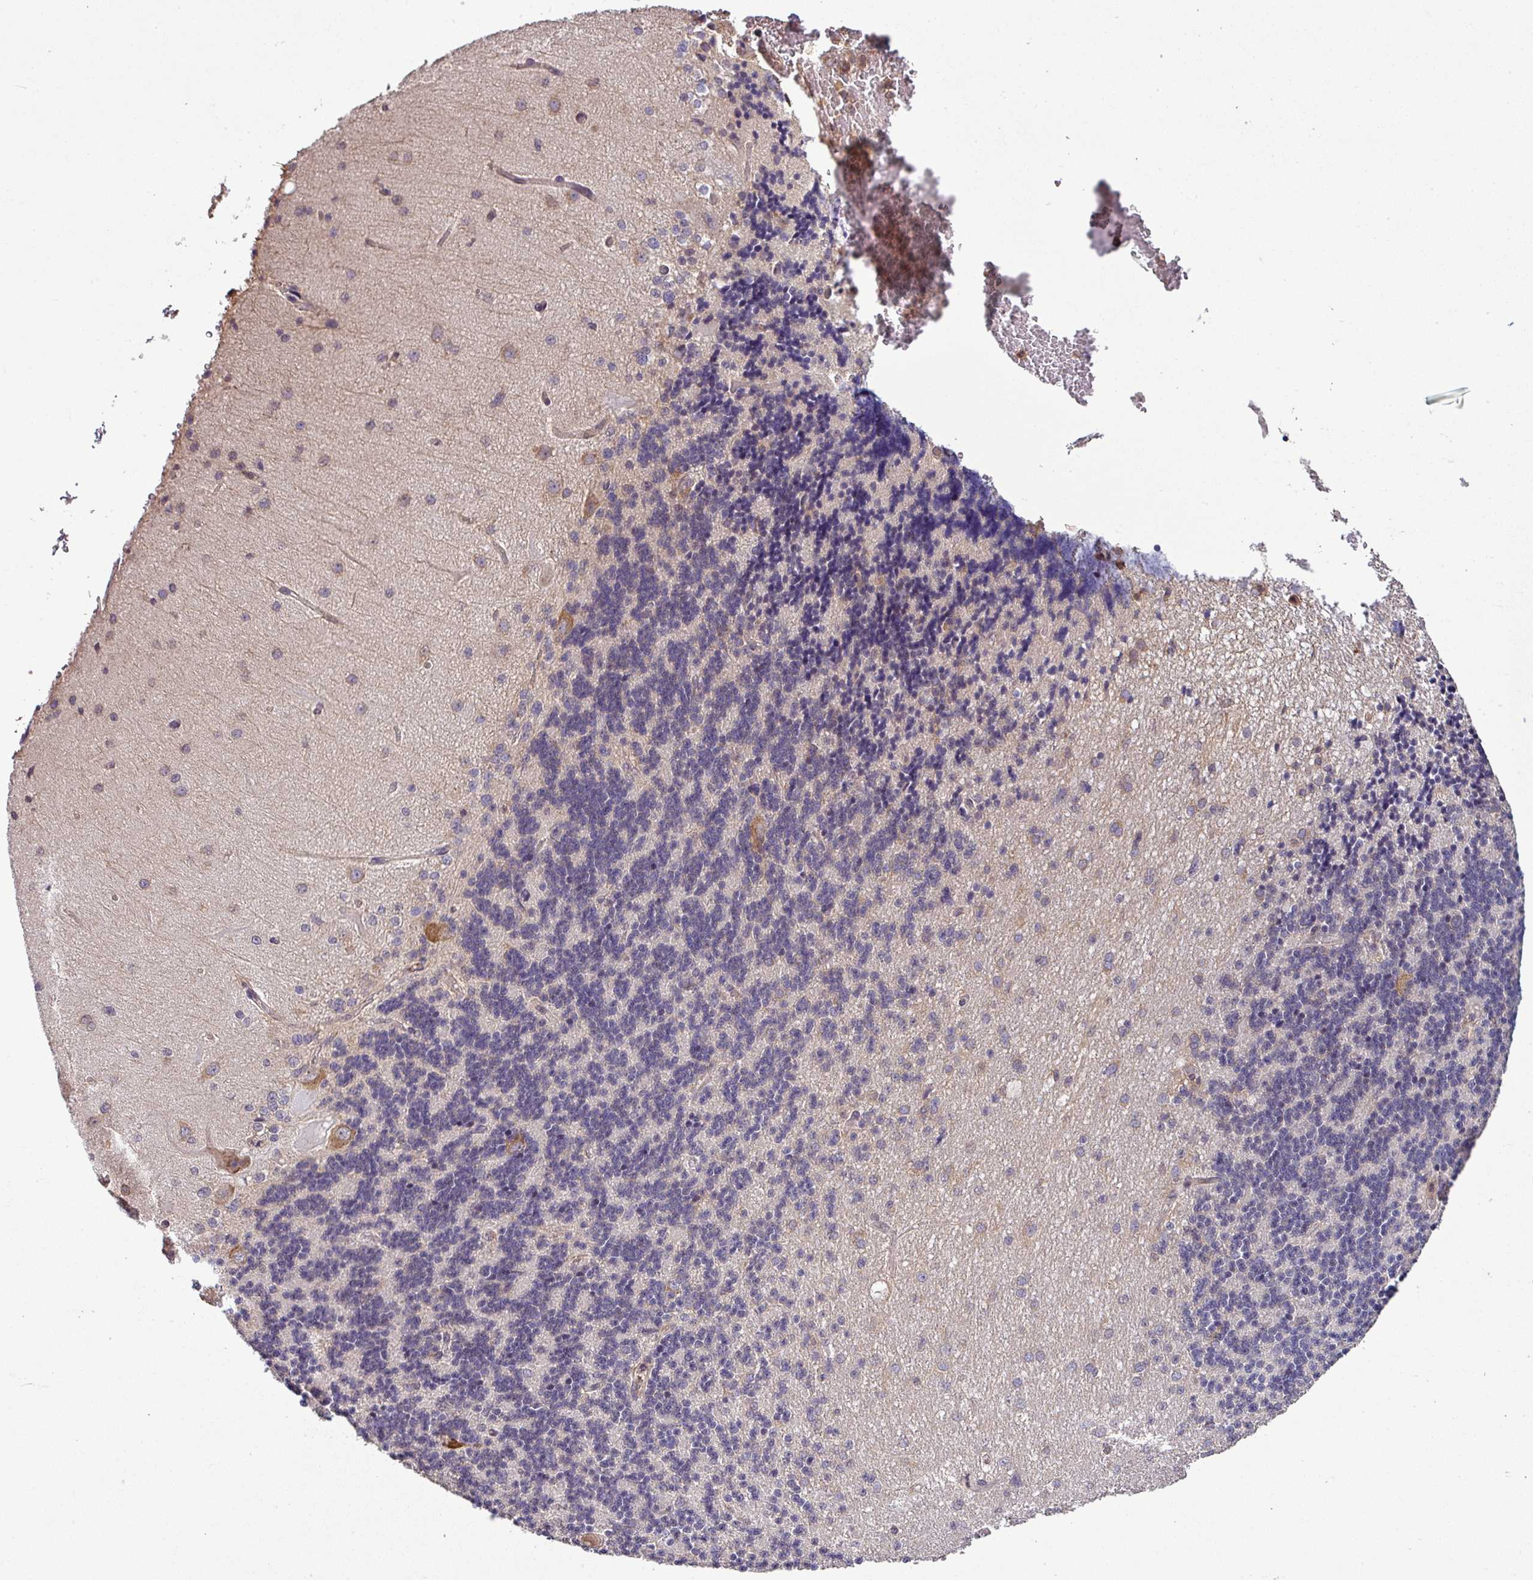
{"staining": {"intensity": "negative", "quantity": "none", "location": "none"}, "tissue": "cerebellum", "cell_type": "Cells in granular layer", "image_type": "normal", "snomed": [{"axis": "morphology", "description": "Normal tissue, NOS"}, {"axis": "topography", "description": "Cerebellum"}], "caption": "Immunohistochemical staining of unremarkable human cerebellum exhibits no significant expression in cells in granular layer.", "gene": "LRRC74B", "patient": {"sex": "female", "age": 29}}